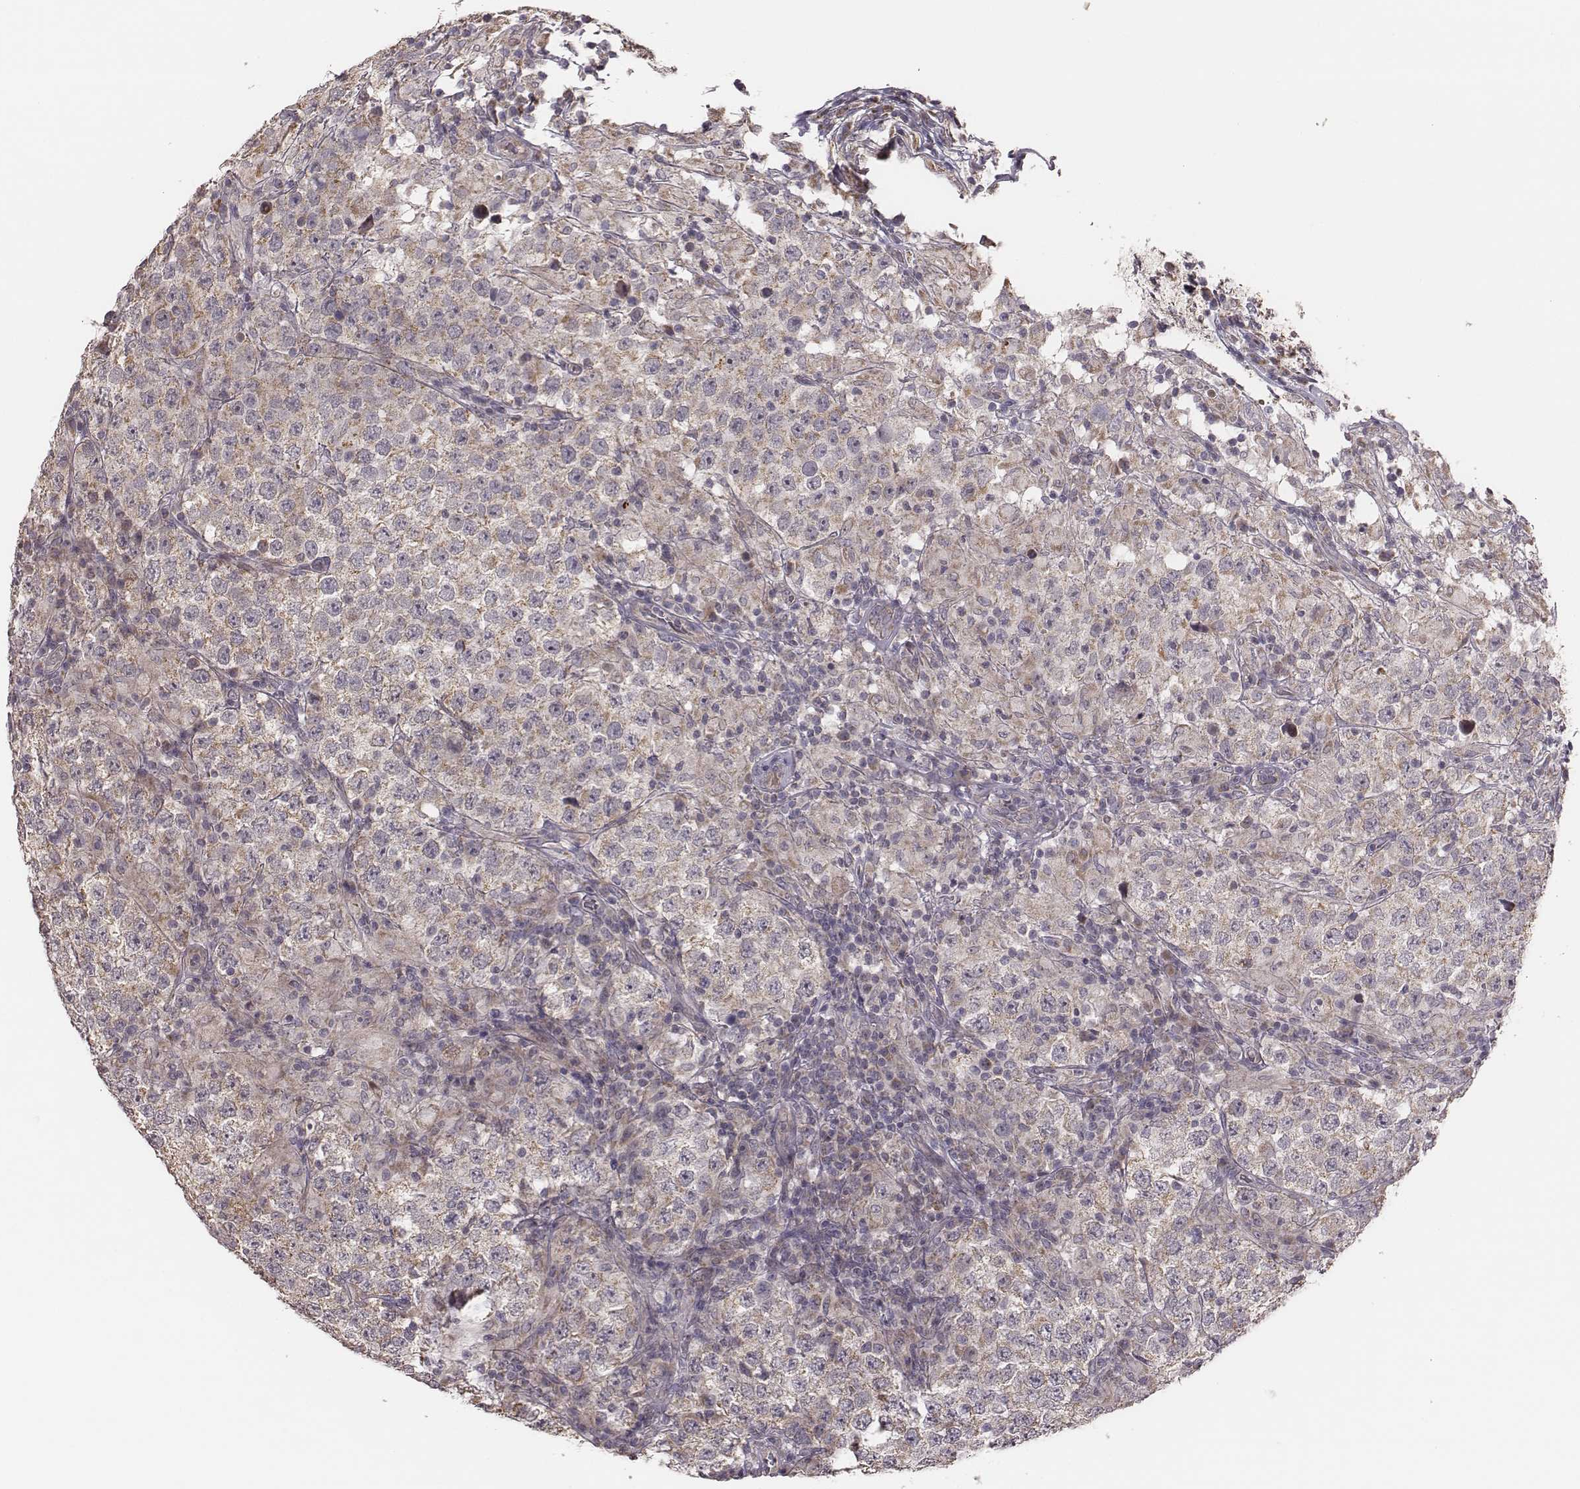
{"staining": {"intensity": "negative", "quantity": "none", "location": "none"}, "tissue": "testis cancer", "cell_type": "Tumor cells", "image_type": "cancer", "snomed": [{"axis": "morphology", "description": "Seminoma, NOS"}, {"axis": "morphology", "description": "Carcinoma, Embryonal, NOS"}, {"axis": "topography", "description": "Testis"}], "caption": "Testis embryonal carcinoma stained for a protein using immunohistochemistry reveals no positivity tumor cells.", "gene": "HAVCR1", "patient": {"sex": "male", "age": 41}}